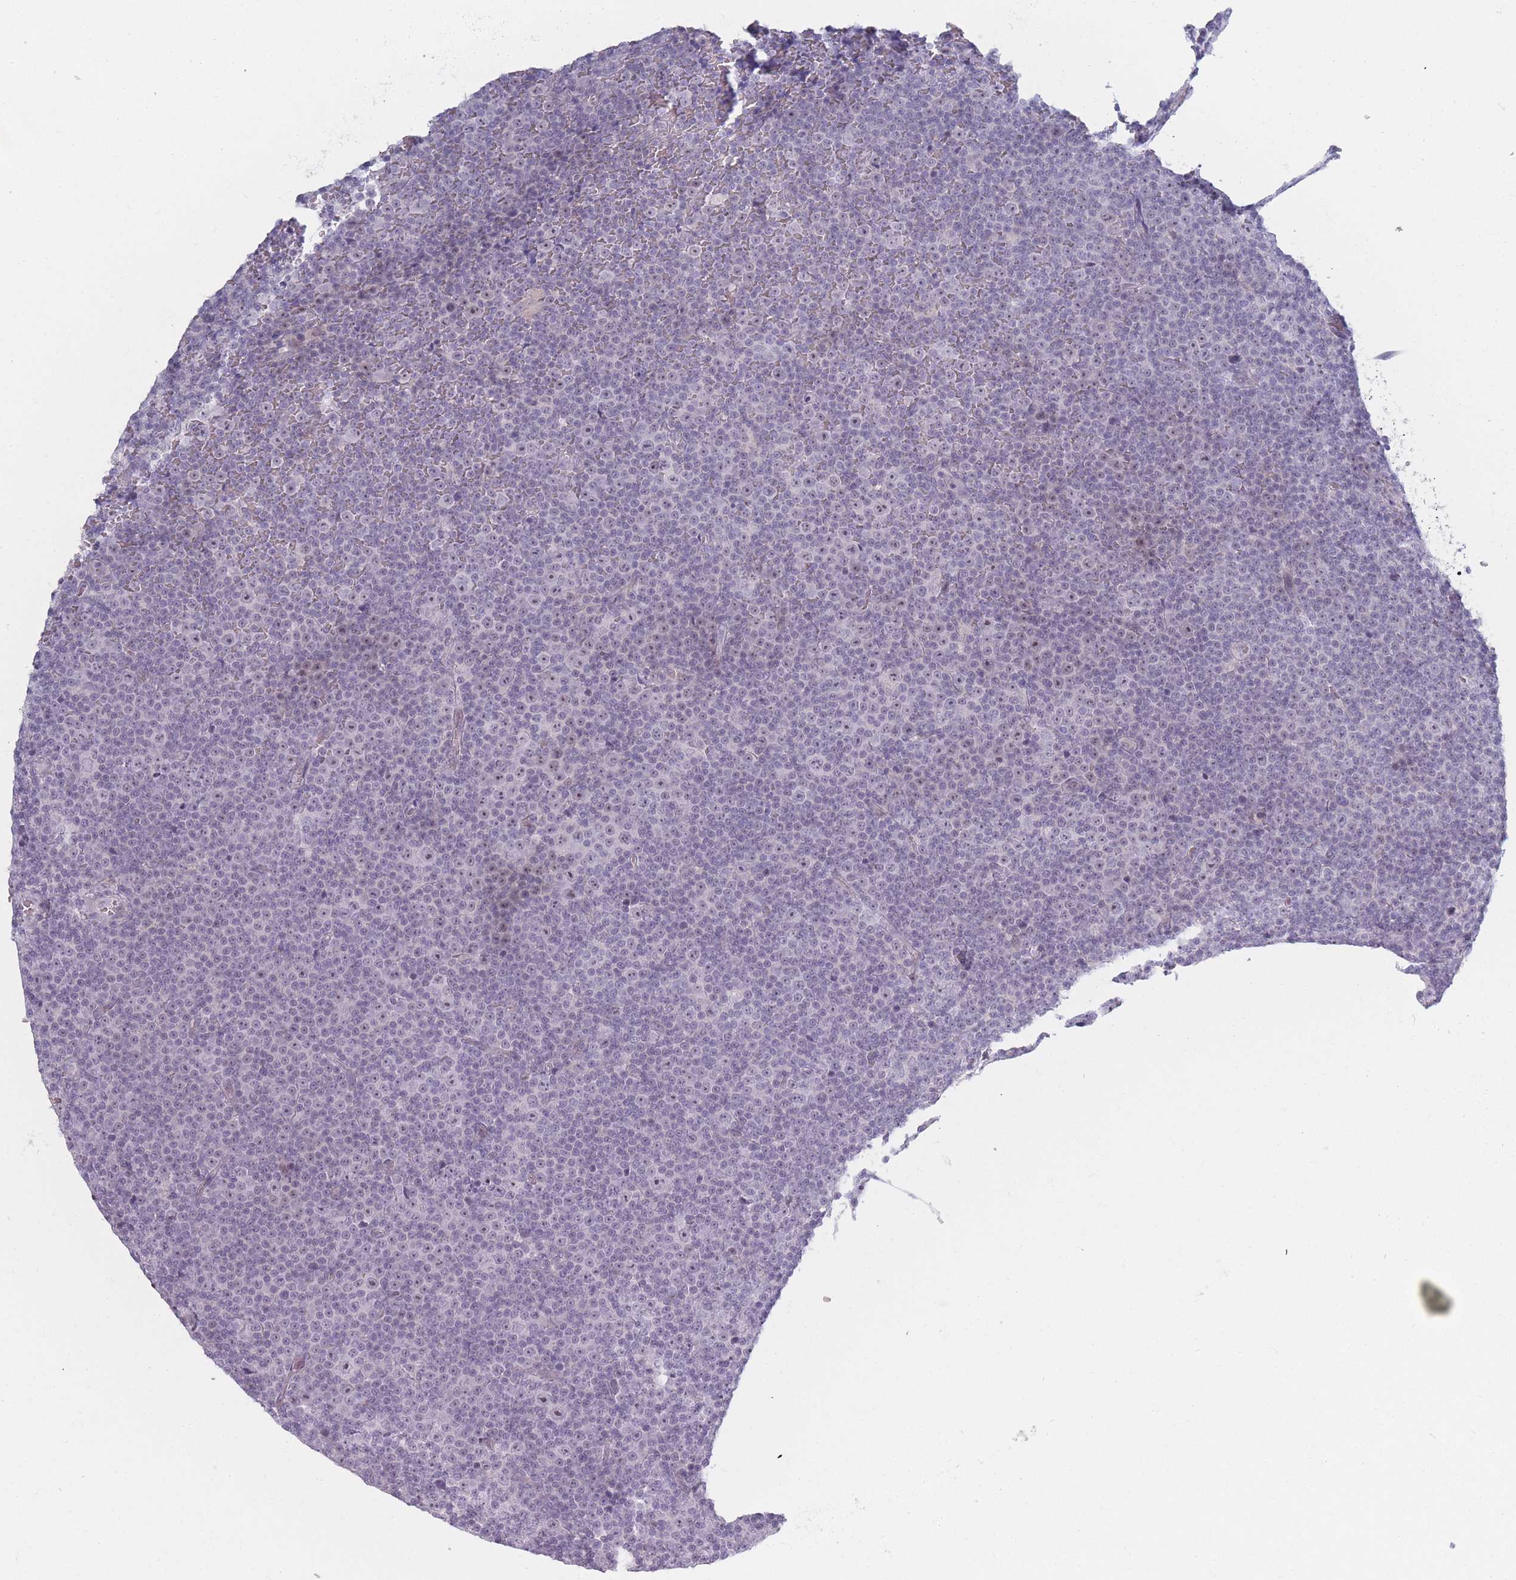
{"staining": {"intensity": "negative", "quantity": "none", "location": "none"}, "tissue": "lymphoma", "cell_type": "Tumor cells", "image_type": "cancer", "snomed": [{"axis": "morphology", "description": "Malignant lymphoma, non-Hodgkin's type, Low grade"}, {"axis": "topography", "description": "Lymph node"}], "caption": "Immunohistochemical staining of human lymphoma exhibits no significant expression in tumor cells.", "gene": "ROS1", "patient": {"sex": "female", "age": 67}}